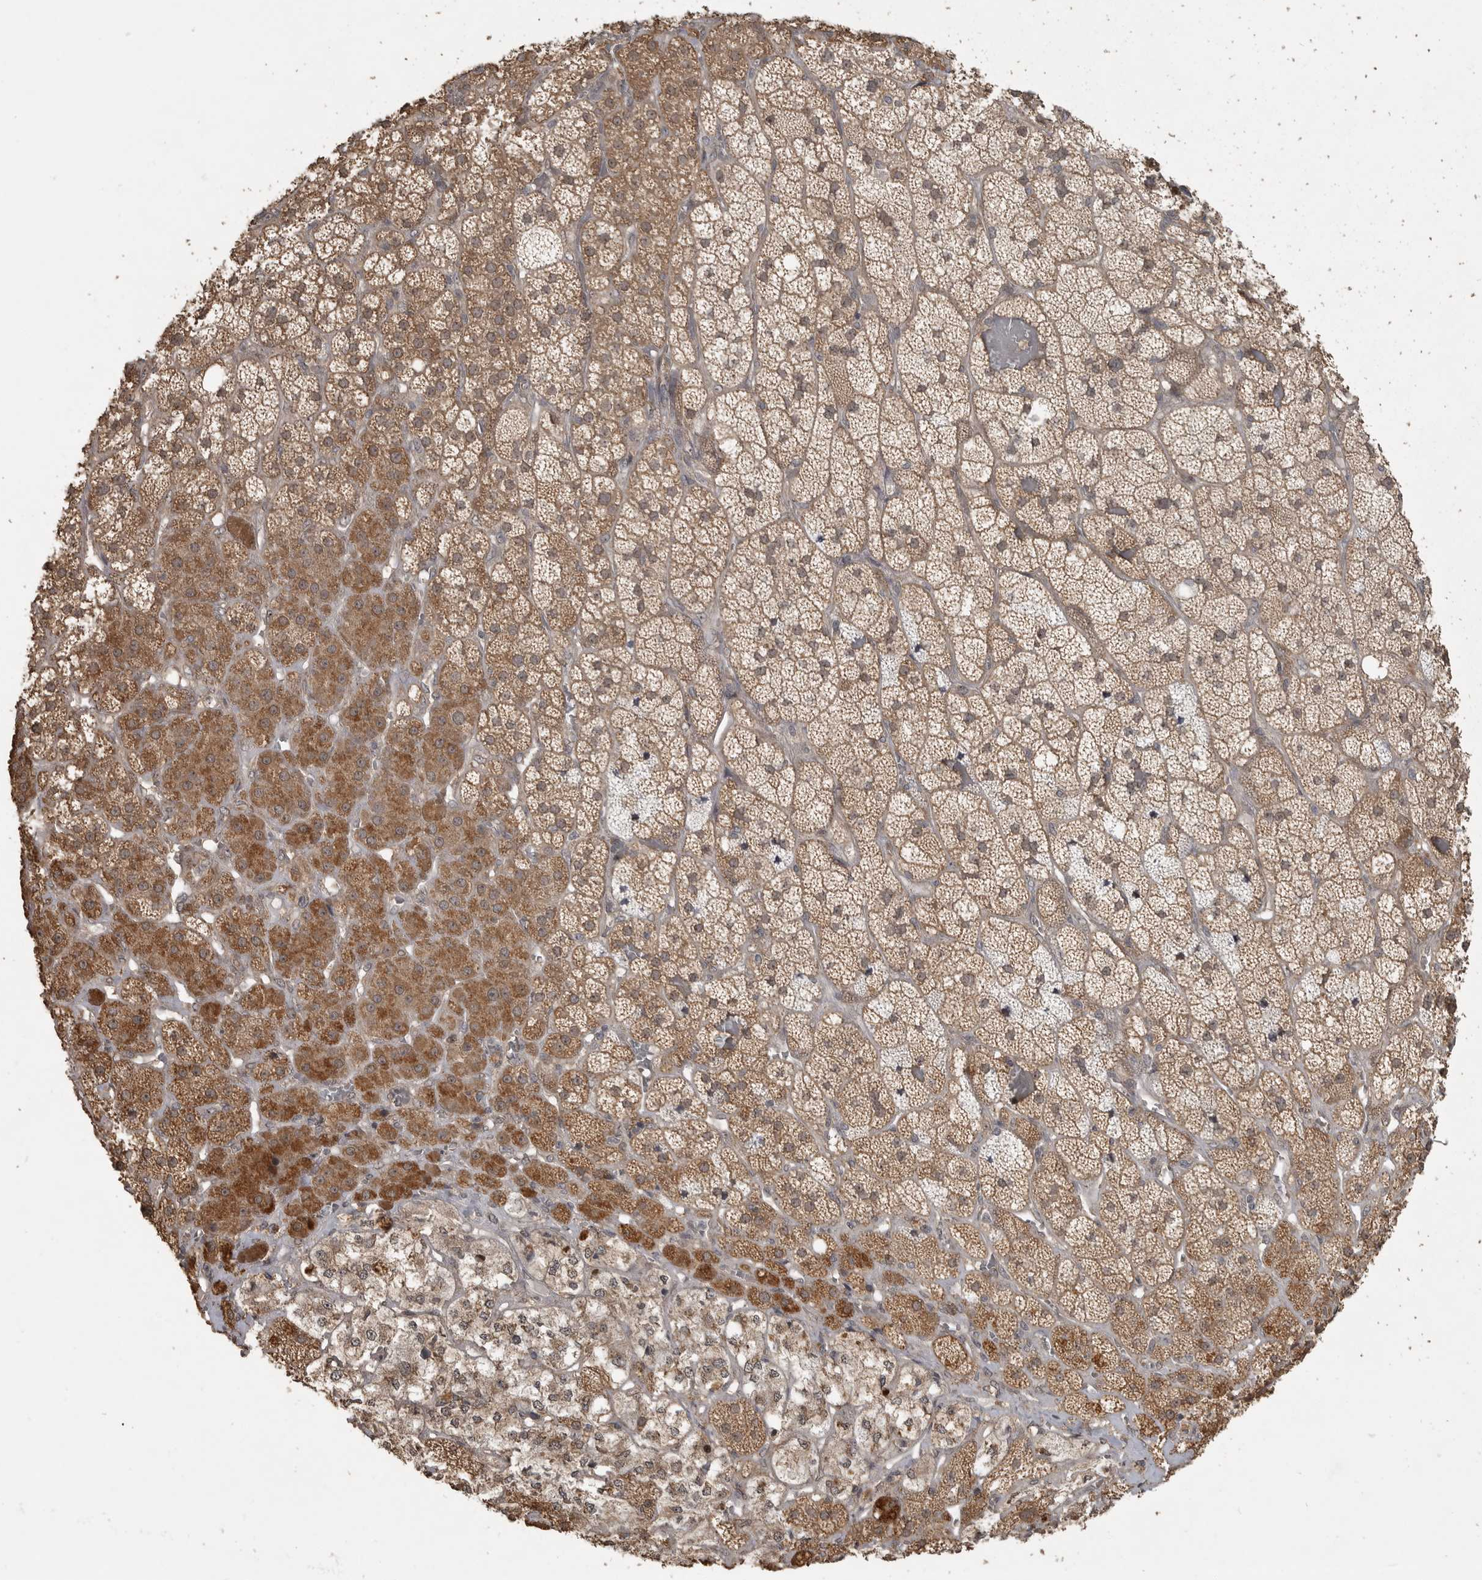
{"staining": {"intensity": "moderate", "quantity": ">75%", "location": "cytoplasmic/membranous"}, "tissue": "adrenal gland", "cell_type": "Glandular cells", "image_type": "normal", "snomed": [{"axis": "morphology", "description": "Normal tissue, NOS"}, {"axis": "topography", "description": "Adrenal gland"}], "caption": "High-power microscopy captured an immunohistochemistry (IHC) micrograph of normal adrenal gland, revealing moderate cytoplasmic/membranous positivity in approximately >75% of glandular cells.", "gene": "LLGL1", "patient": {"sex": "male", "age": 57}}